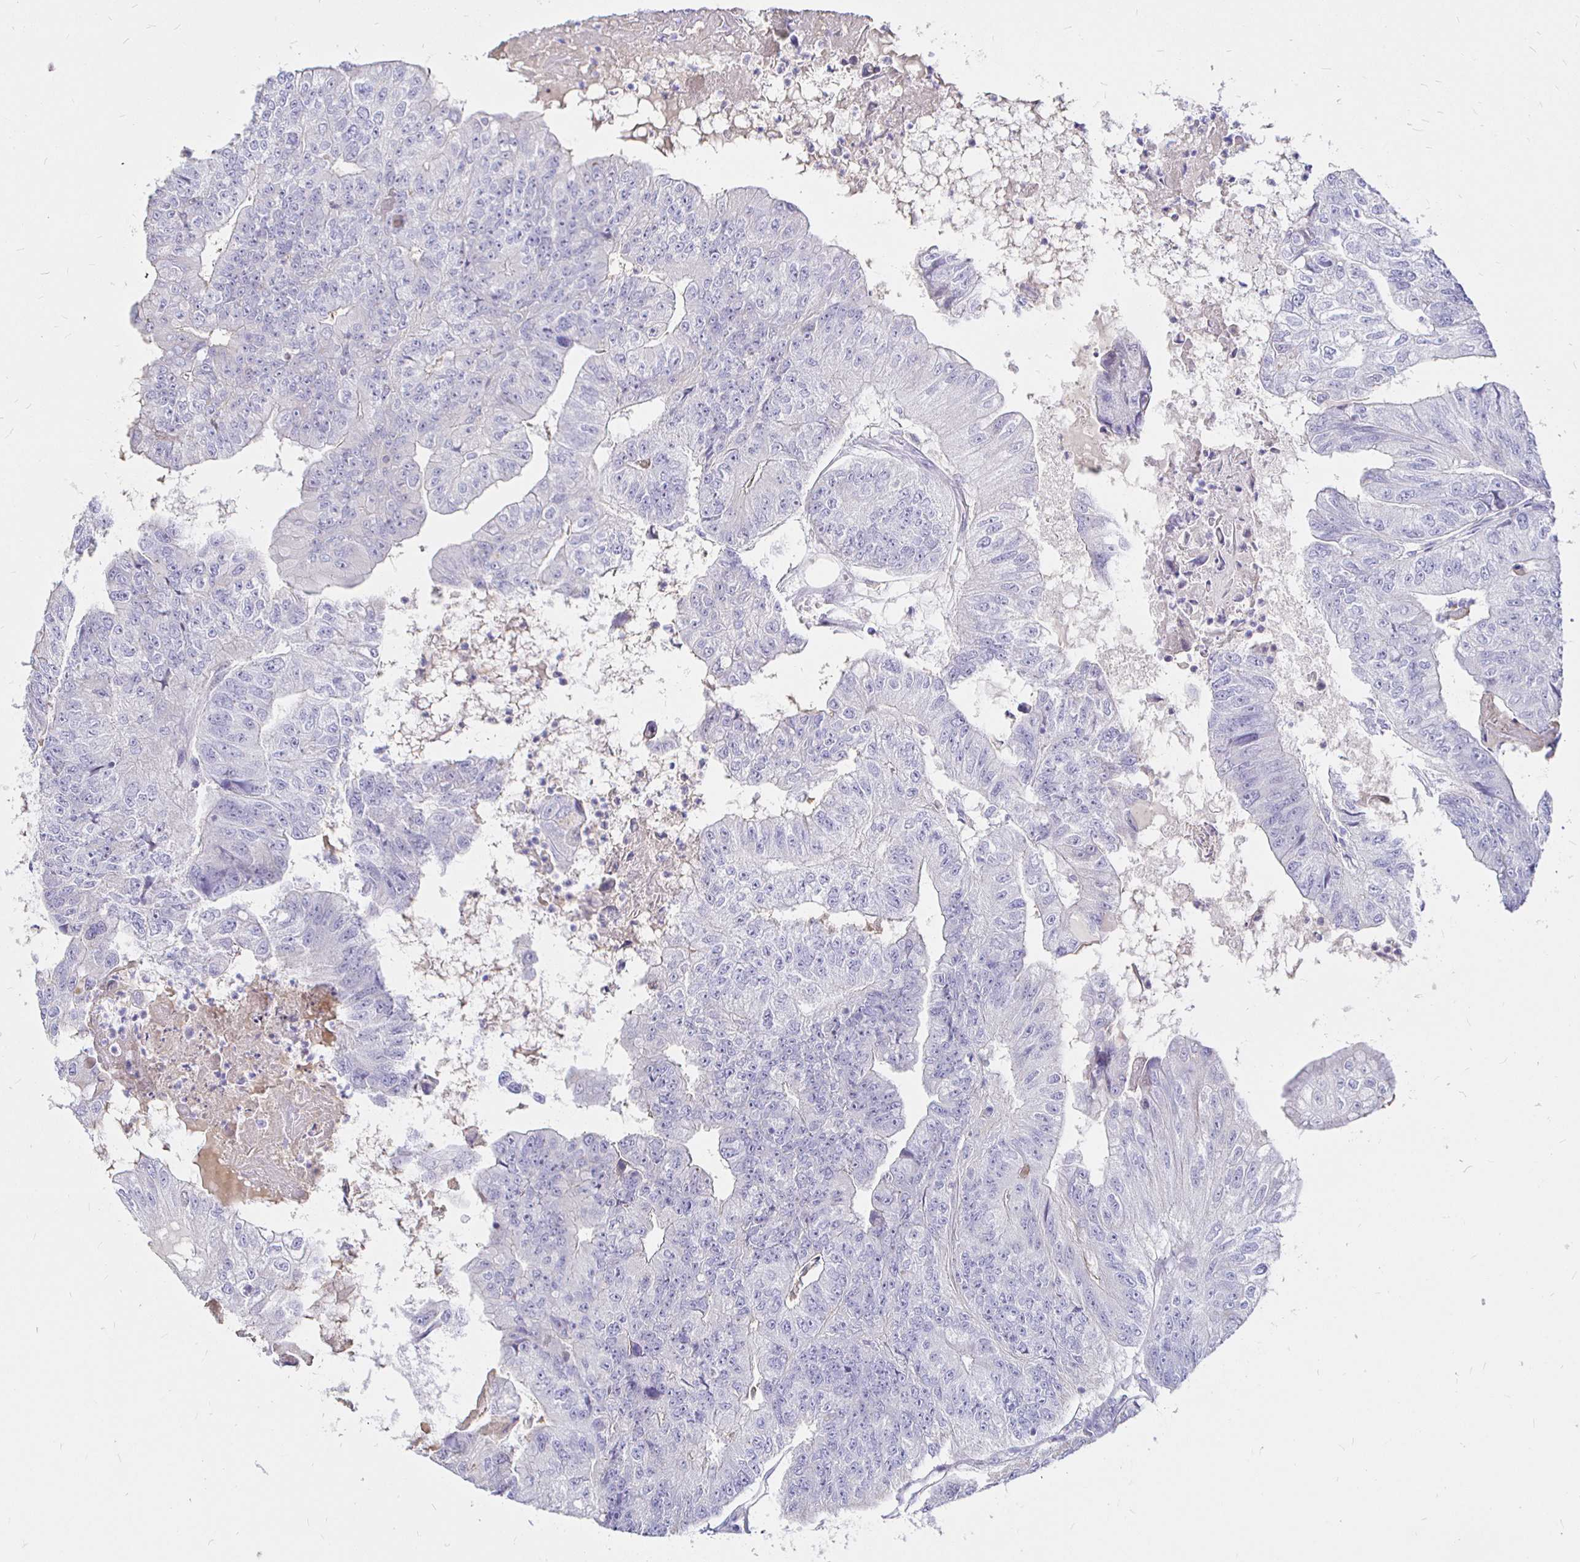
{"staining": {"intensity": "negative", "quantity": "none", "location": "none"}, "tissue": "colorectal cancer", "cell_type": "Tumor cells", "image_type": "cancer", "snomed": [{"axis": "morphology", "description": "Adenocarcinoma, NOS"}, {"axis": "topography", "description": "Colon"}], "caption": "Human adenocarcinoma (colorectal) stained for a protein using immunohistochemistry reveals no expression in tumor cells.", "gene": "NECAB1", "patient": {"sex": "female", "age": 67}}